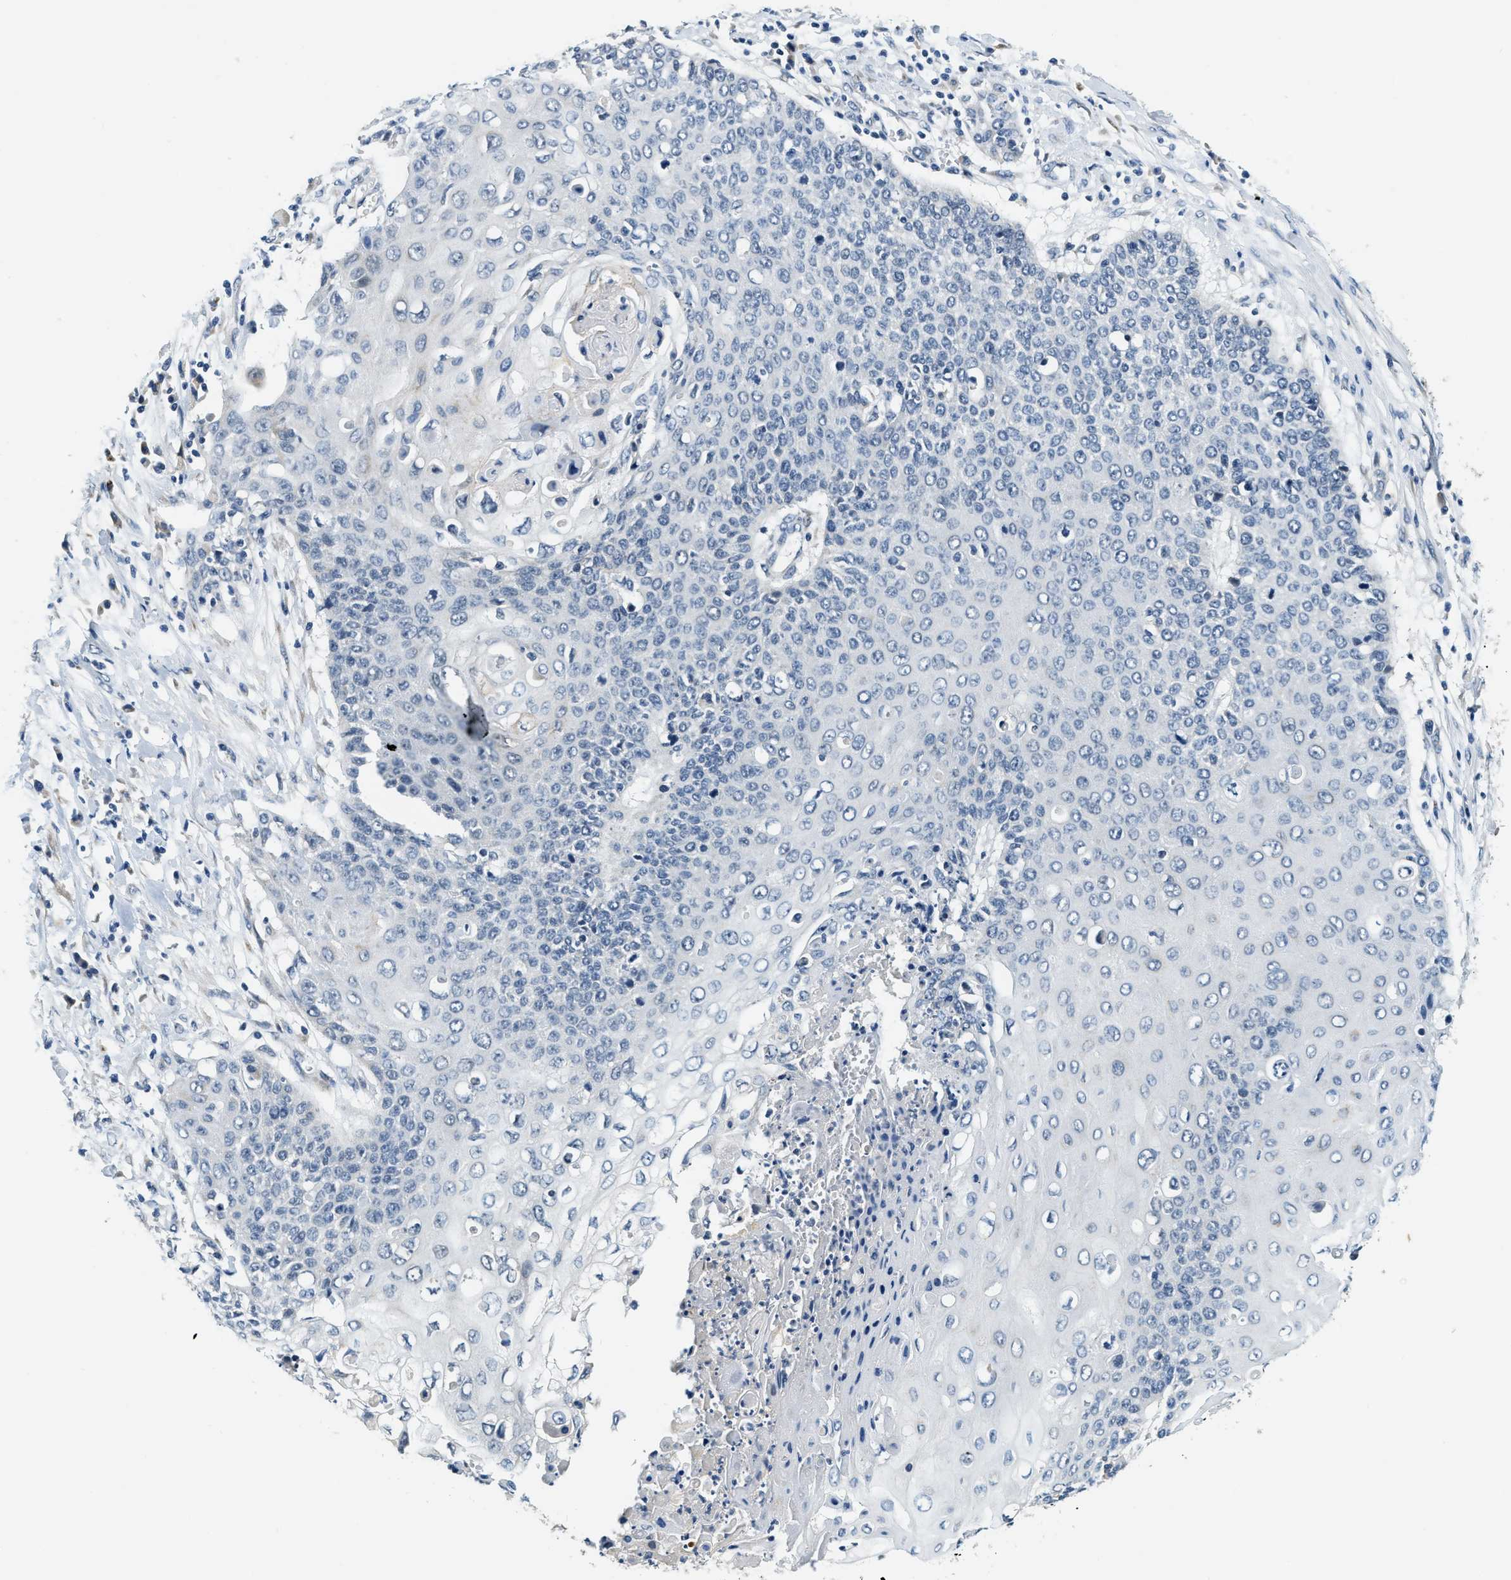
{"staining": {"intensity": "negative", "quantity": "none", "location": "none"}, "tissue": "cervical cancer", "cell_type": "Tumor cells", "image_type": "cancer", "snomed": [{"axis": "morphology", "description": "Squamous cell carcinoma, NOS"}, {"axis": "topography", "description": "Cervix"}], "caption": "A high-resolution micrograph shows immunohistochemistry staining of cervical squamous cell carcinoma, which shows no significant staining in tumor cells.", "gene": "YAE1", "patient": {"sex": "female", "age": 39}}